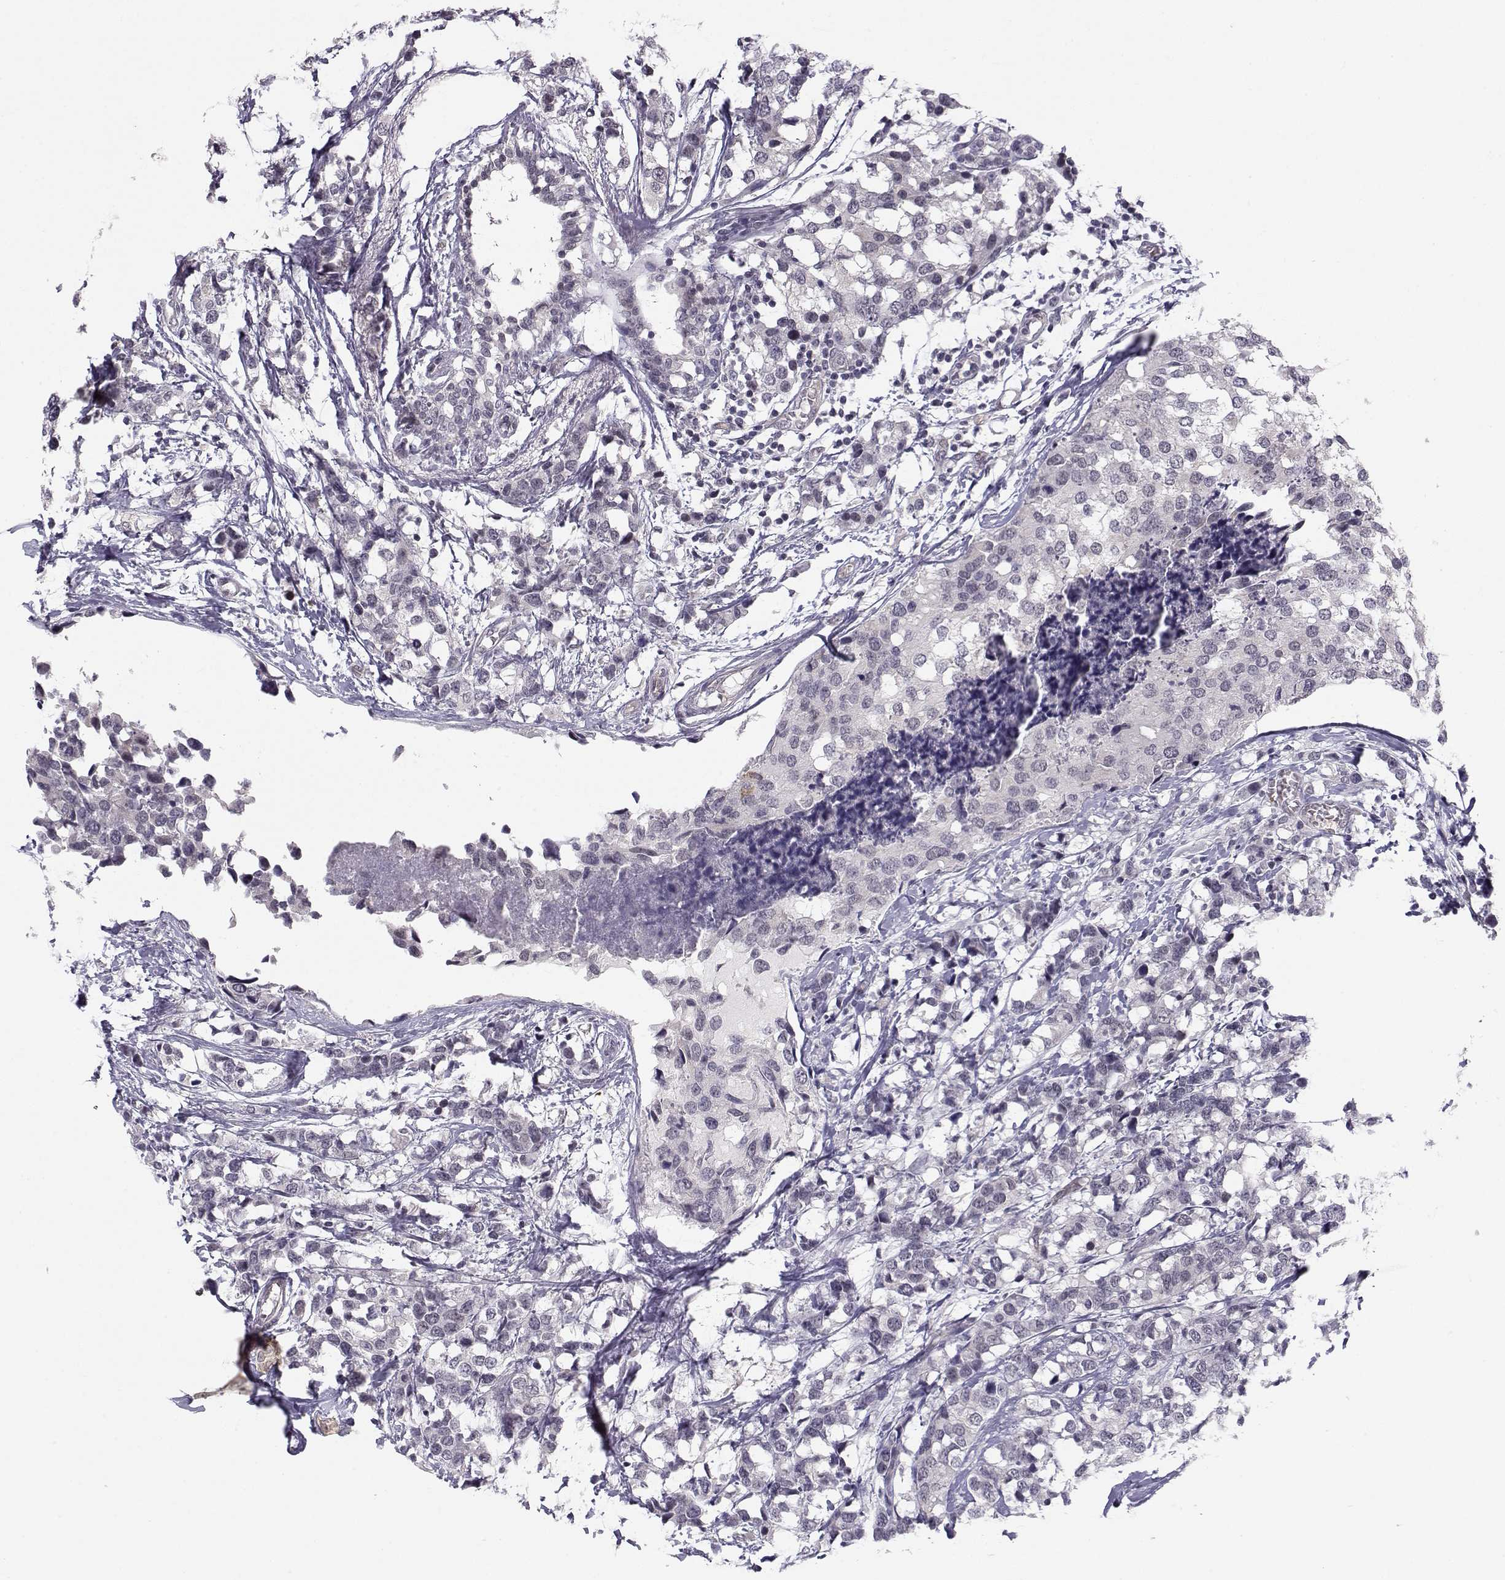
{"staining": {"intensity": "negative", "quantity": "none", "location": "none"}, "tissue": "breast cancer", "cell_type": "Tumor cells", "image_type": "cancer", "snomed": [{"axis": "morphology", "description": "Lobular carcinoma"}, {"axis": "topography", "description": "Breast"}], "caption": "DAB immunohistochemical staining of human breast cancer demonstrates no significant positivity in tumor cells. Nuclei are stained in blue.", "gene": "KIF13B", "patient": {"sex": "female", "age": 59}}